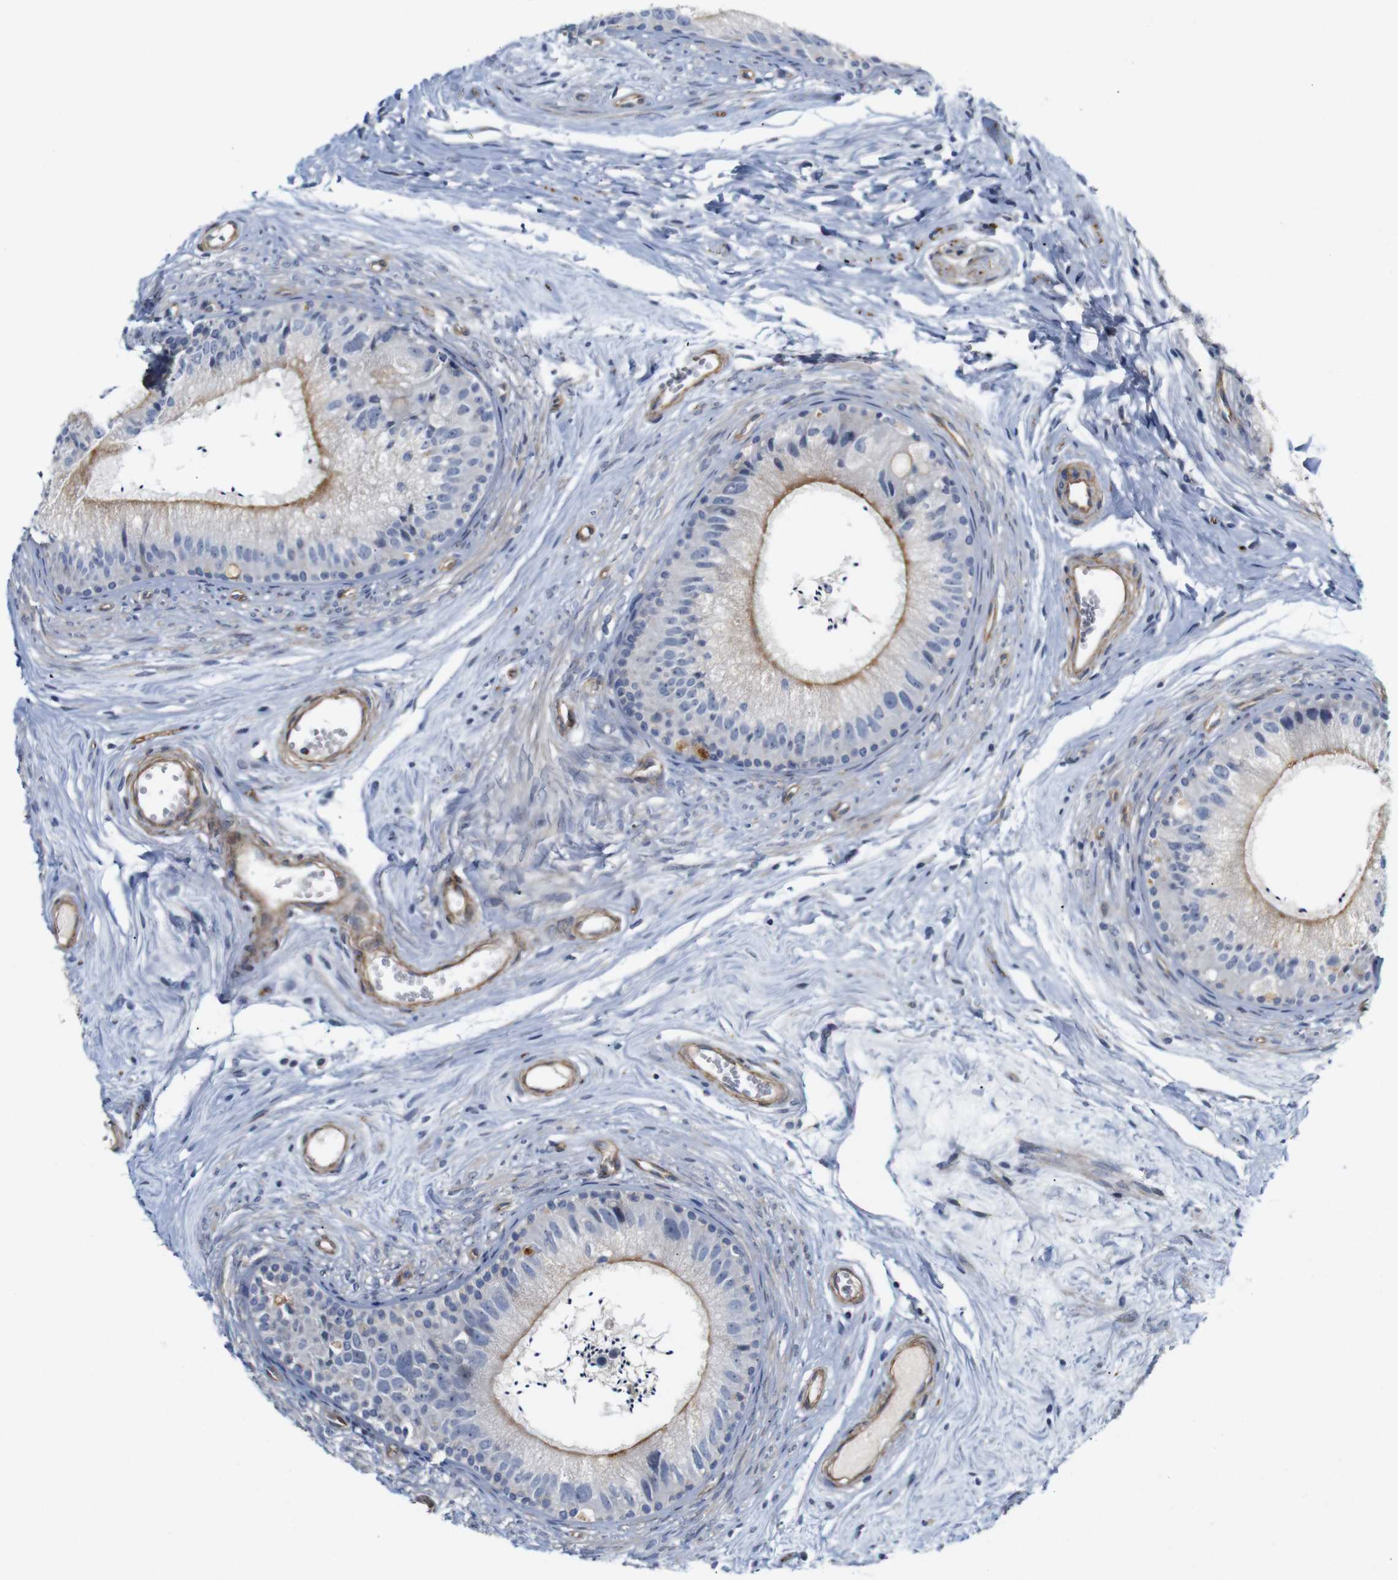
{"staining": {"intensity": "moderate", "quantity": "25%-75%", "location": "cytoplasmic/membranous"}, "tissue": "epididymis", "cell_type": "Glandular cells", "image_type": "normal", "snomed": [{"axis": "morphology", "description": "Normal tissue, NOS"}, {"axis": "topography", "description": "Epididymis"}], "caption": "Immunohistochemical staining of benign epididymis reveals 25%-75% levels of moderate cytoplasmic/membranous protein expression in approximately 25%-75% of glandular cells.", "gene": "CYB561", "patient": {"sex": "male", "age": 56}}